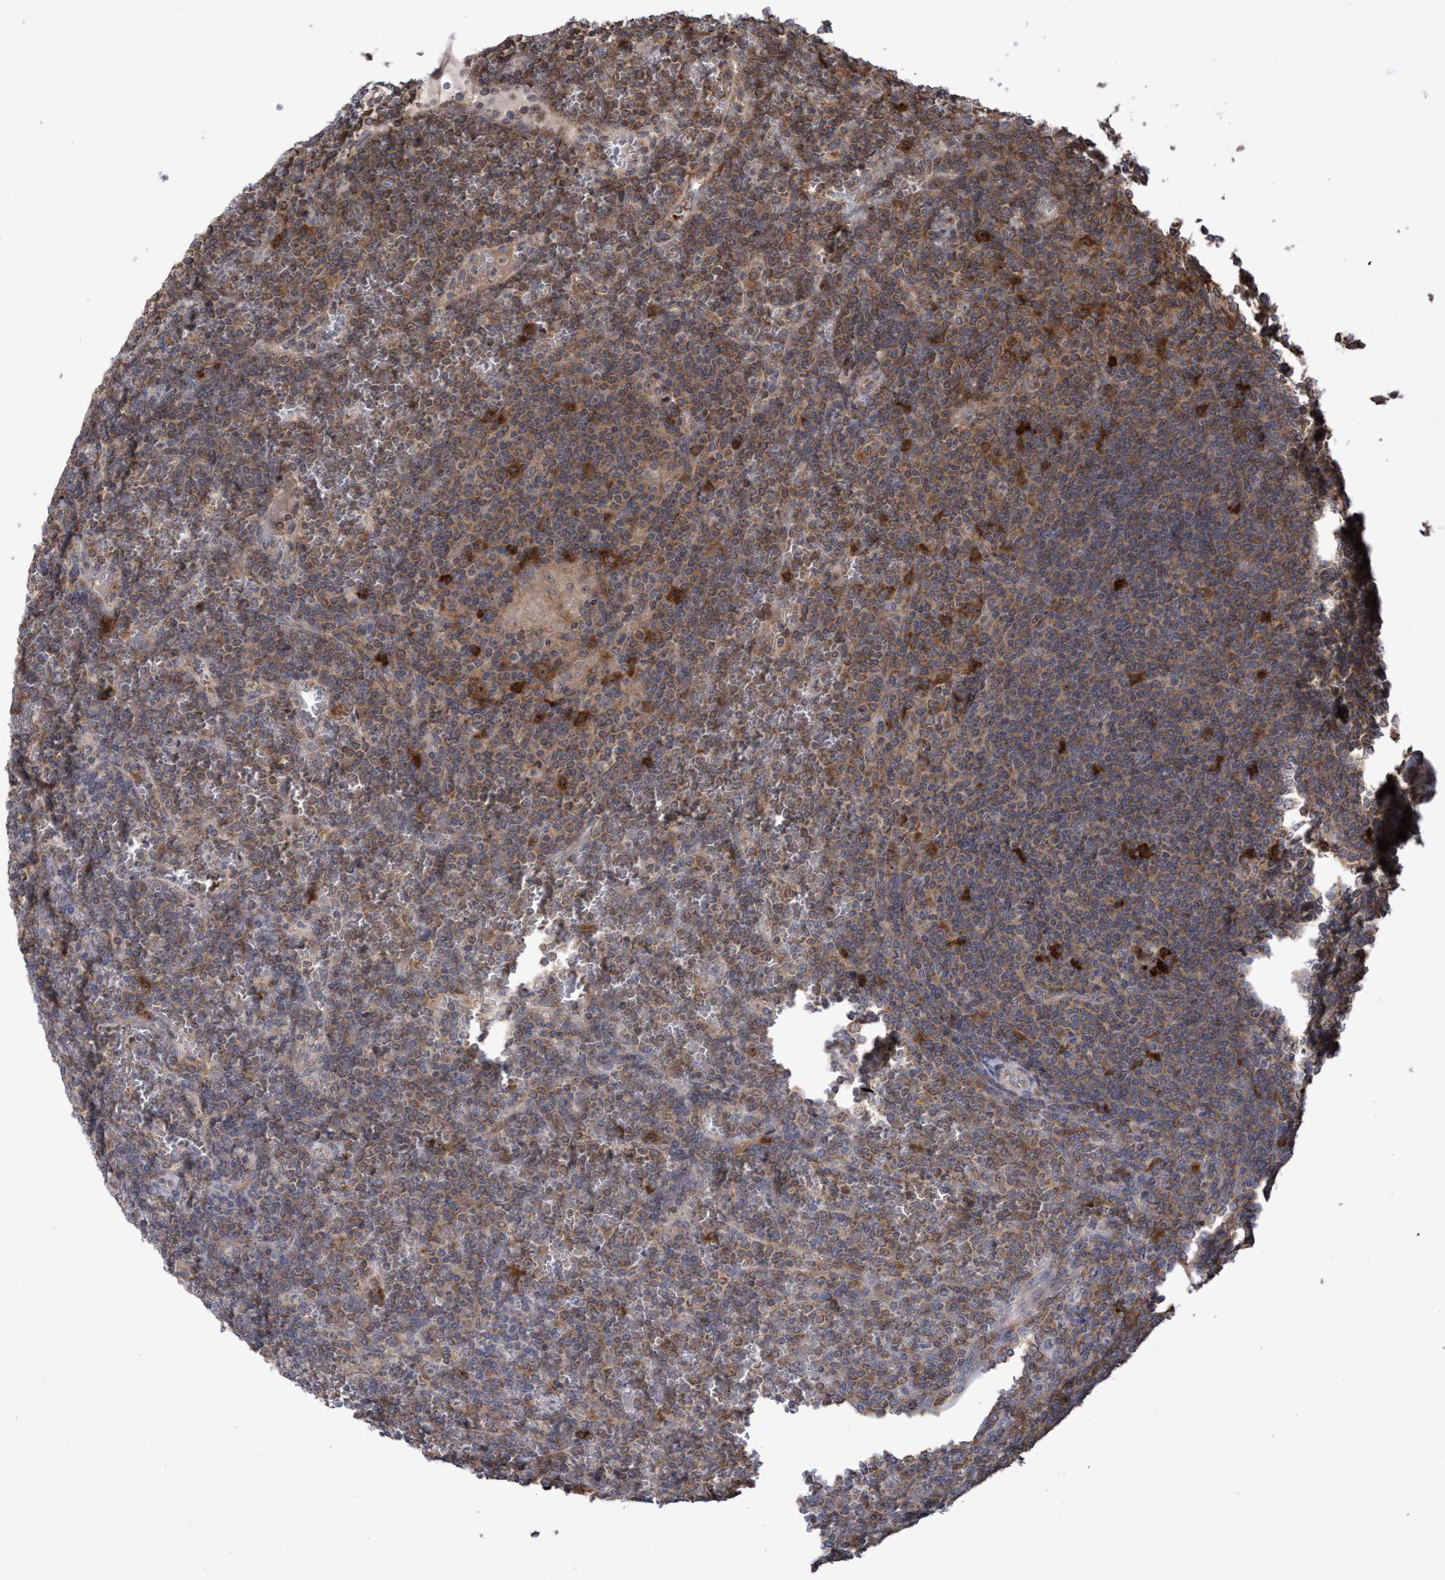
{"staining": {"intensity": "moderate", "quantity": "<25%", "location": "cytoplasmic/membranous"}, "tissue": "lymphoma", "cell_type": "Tumor cells", "image_type": "cancer", "snomed": [{"axis": "morphology", "description": "Malignant lymphoma, non-Hodgkin's type, Low grade"}, {"axis": "topography", "description": "Spleen"}], "caption": "Immunohistochemical staining of lymphoma displays low levels of moderate cytoplasmic/membranous expression in about <25% of tumor cells.", "gene": "SLBP", "patient": {"sex": "female", "age": 19}}